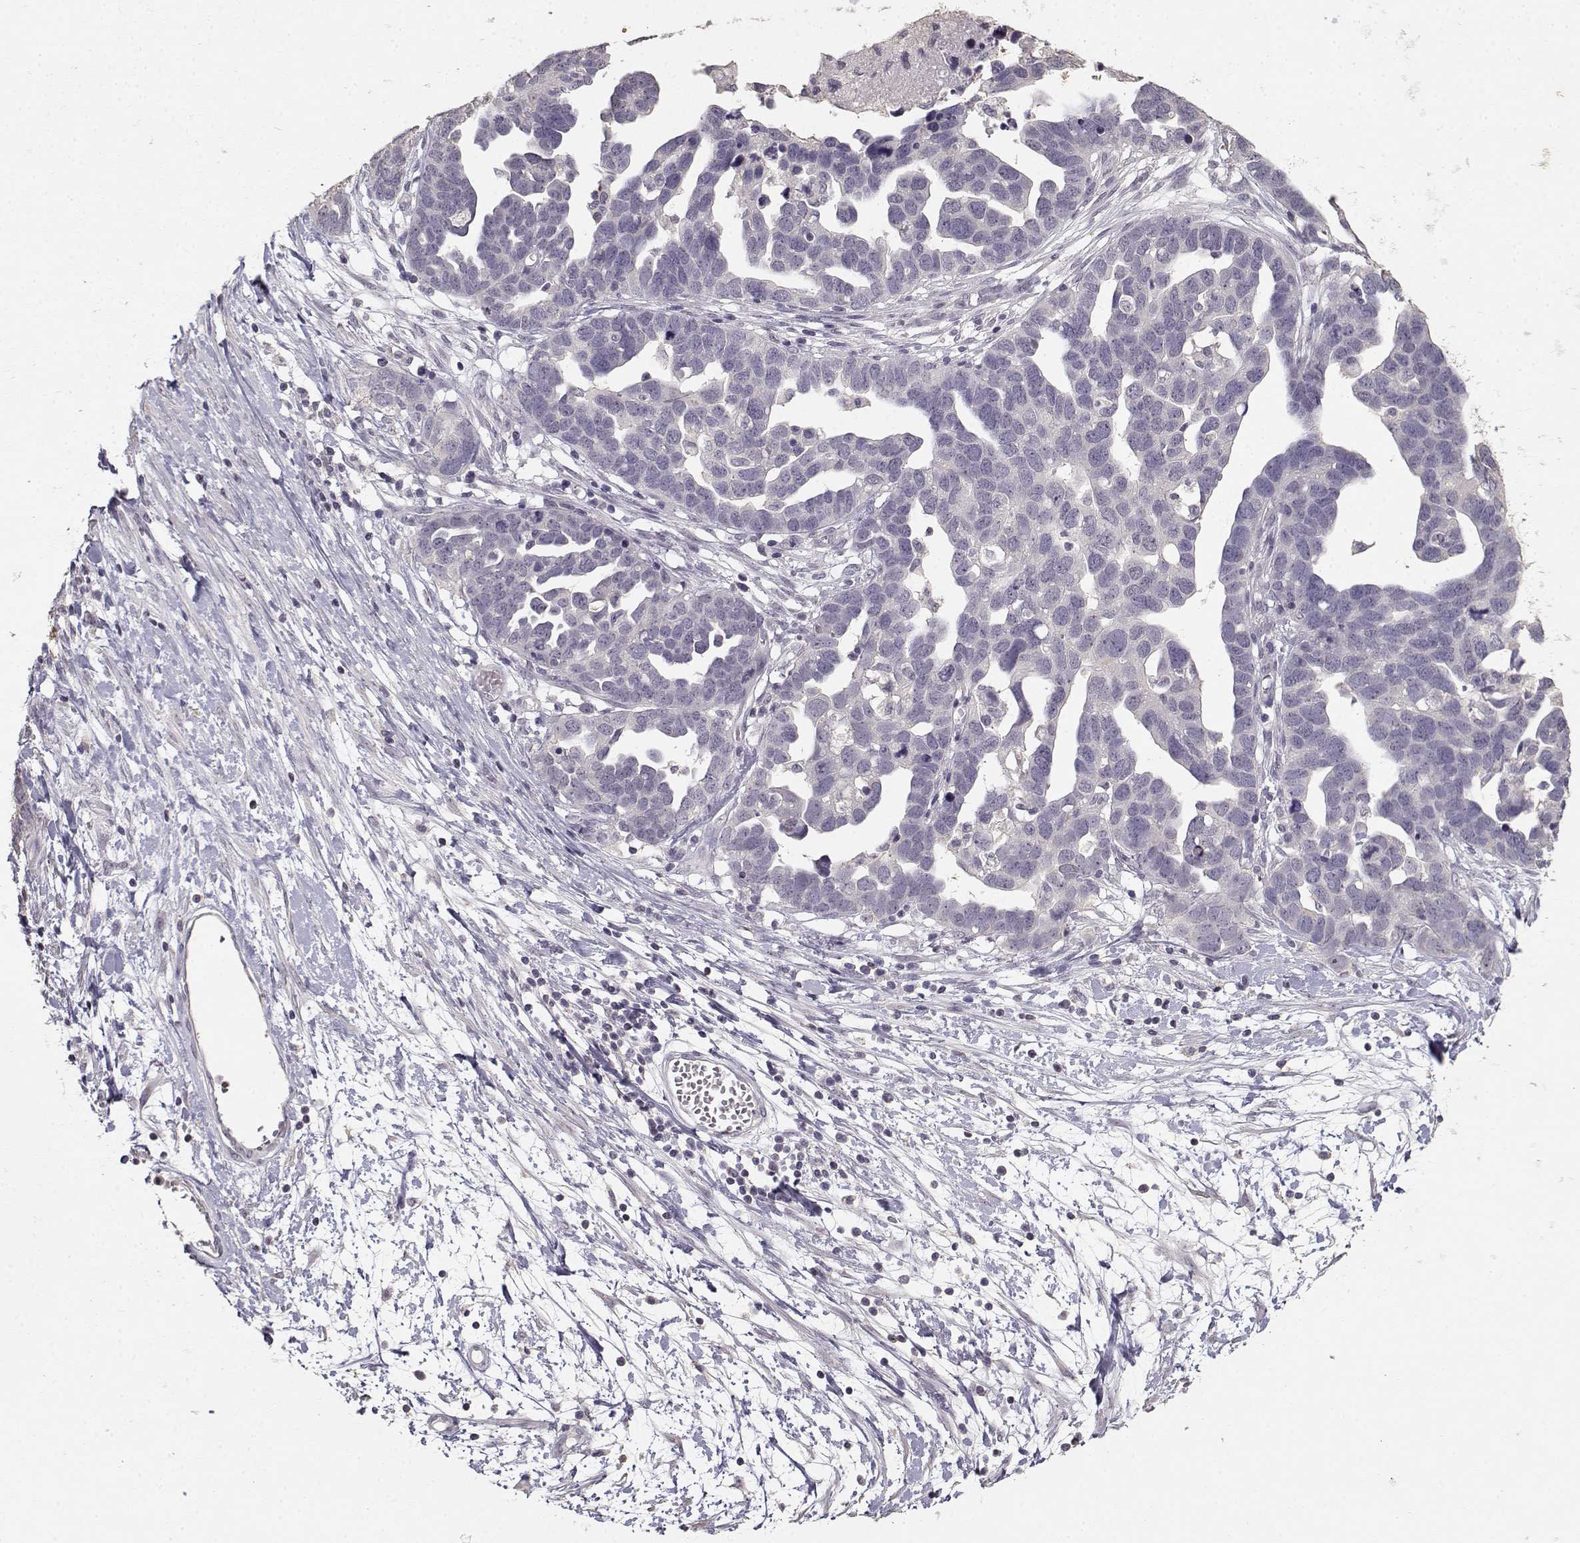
{"staining": {"intensity": "negative", "quantity": "none", "location": "none"}, "tissue": "ovarian cancer", "cell_type": "Tumor cells", "image_type": "cancer", "snomed": [{"axis": "morphology", "description": "Cystadenocarcinoma, serous, NOS"}, {"axis": "topography", "description": "Ovary"}], "caption": "Ovarian cancer was stained to show a protein in brown. There is no significant staining in tumor cells. (DAB immunohistochemistry (IHC), high magnification).", "gene": "UROC1", "patient": {"sex": "female", "age": 54}}